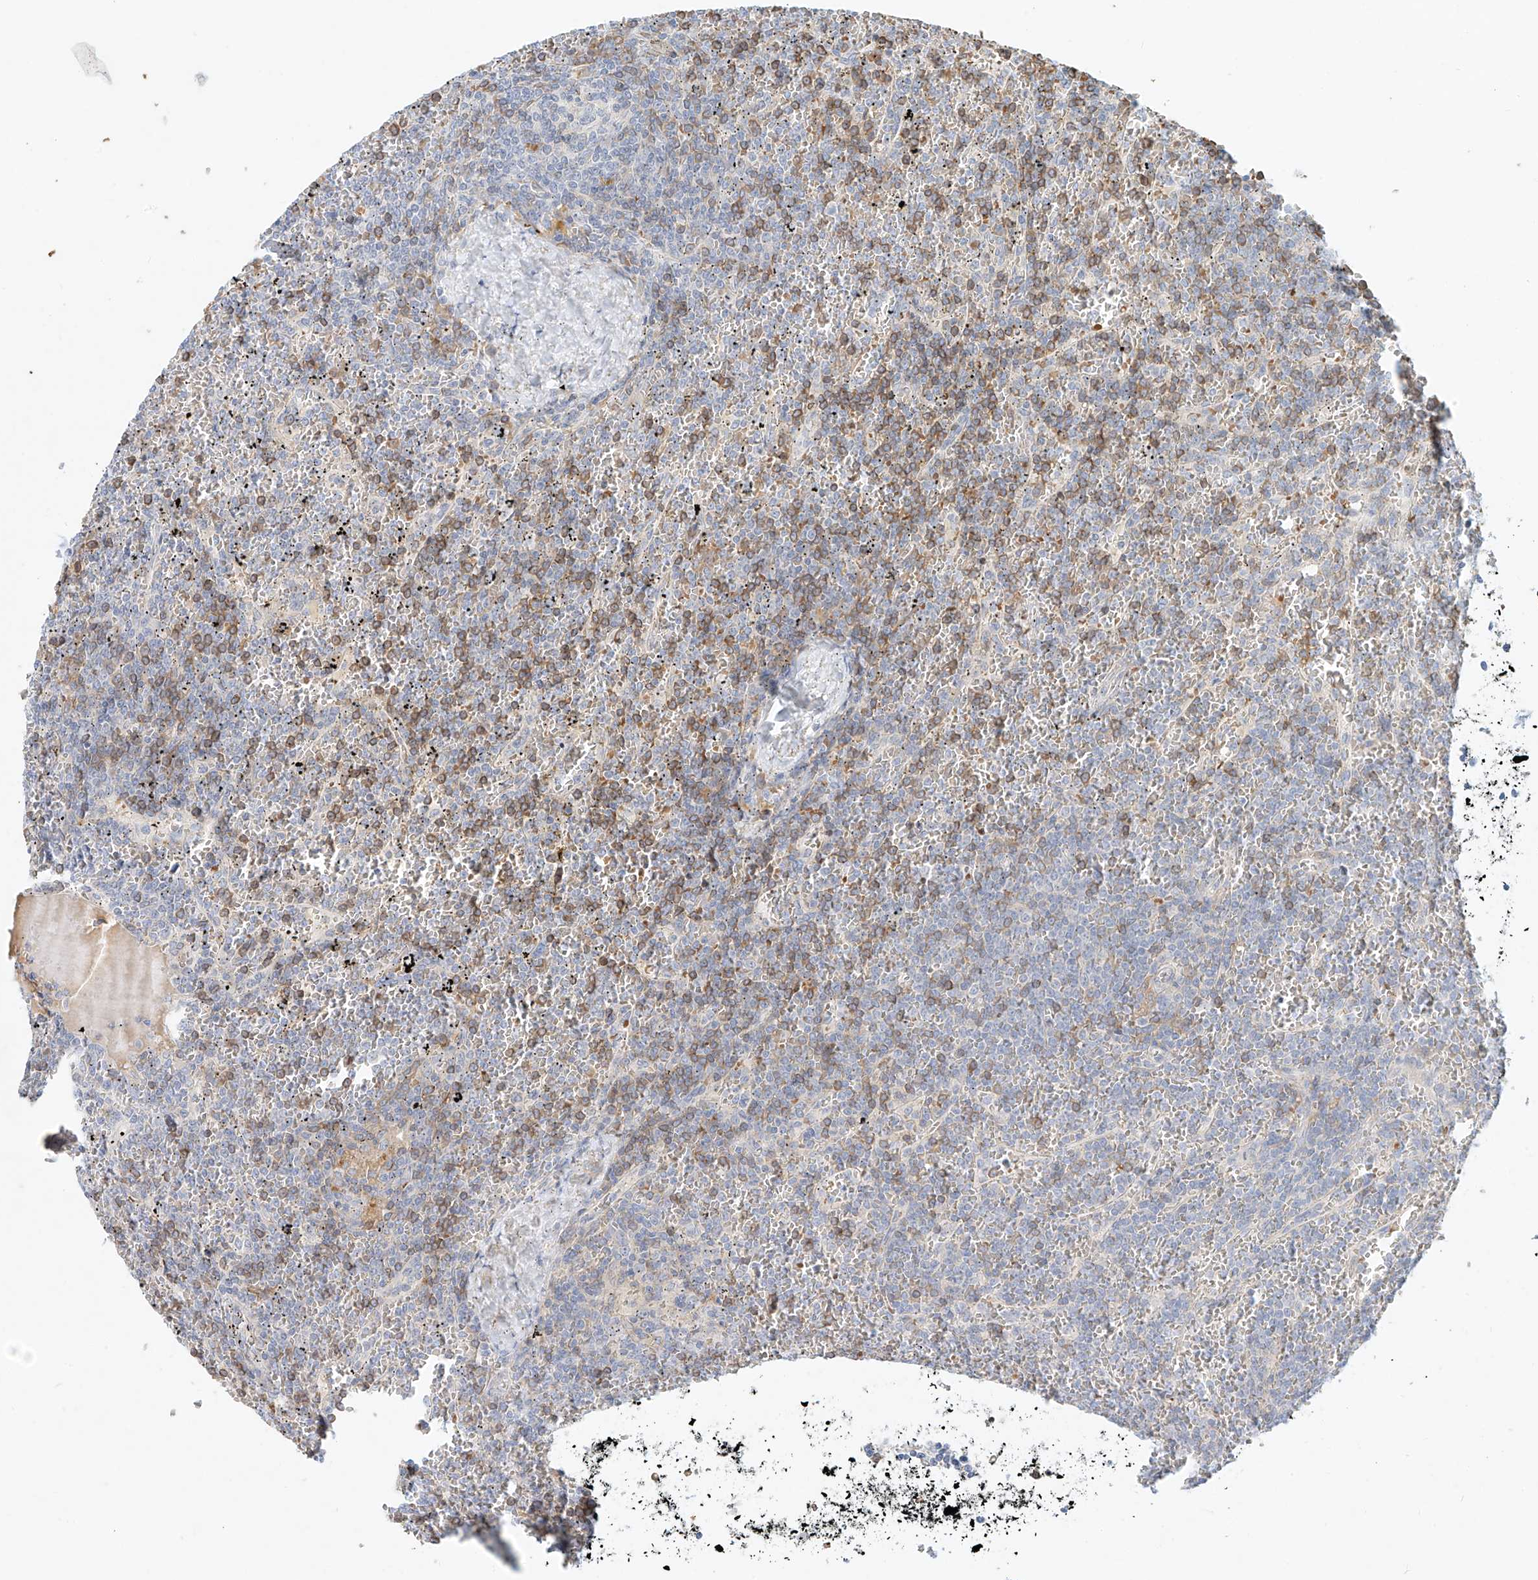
{"staining": {"intensity": "negative", "quantity": "none", "location": "none"}, "tissue": "lymphoma", "cell_type": "Tumor cells", "image_type": "cancer", "snomed": [{"axis": "morphology", "description": "Malignant lymphoma, non-Hodgkin's type, Low grade"}, {"axis": "topography", "description": "Spleen"}], "caption": "Tumor cells show no significant protein expression in lymphoma.", "gene": "SYTL3", "patient": {"sex": "female", "age": 19}}